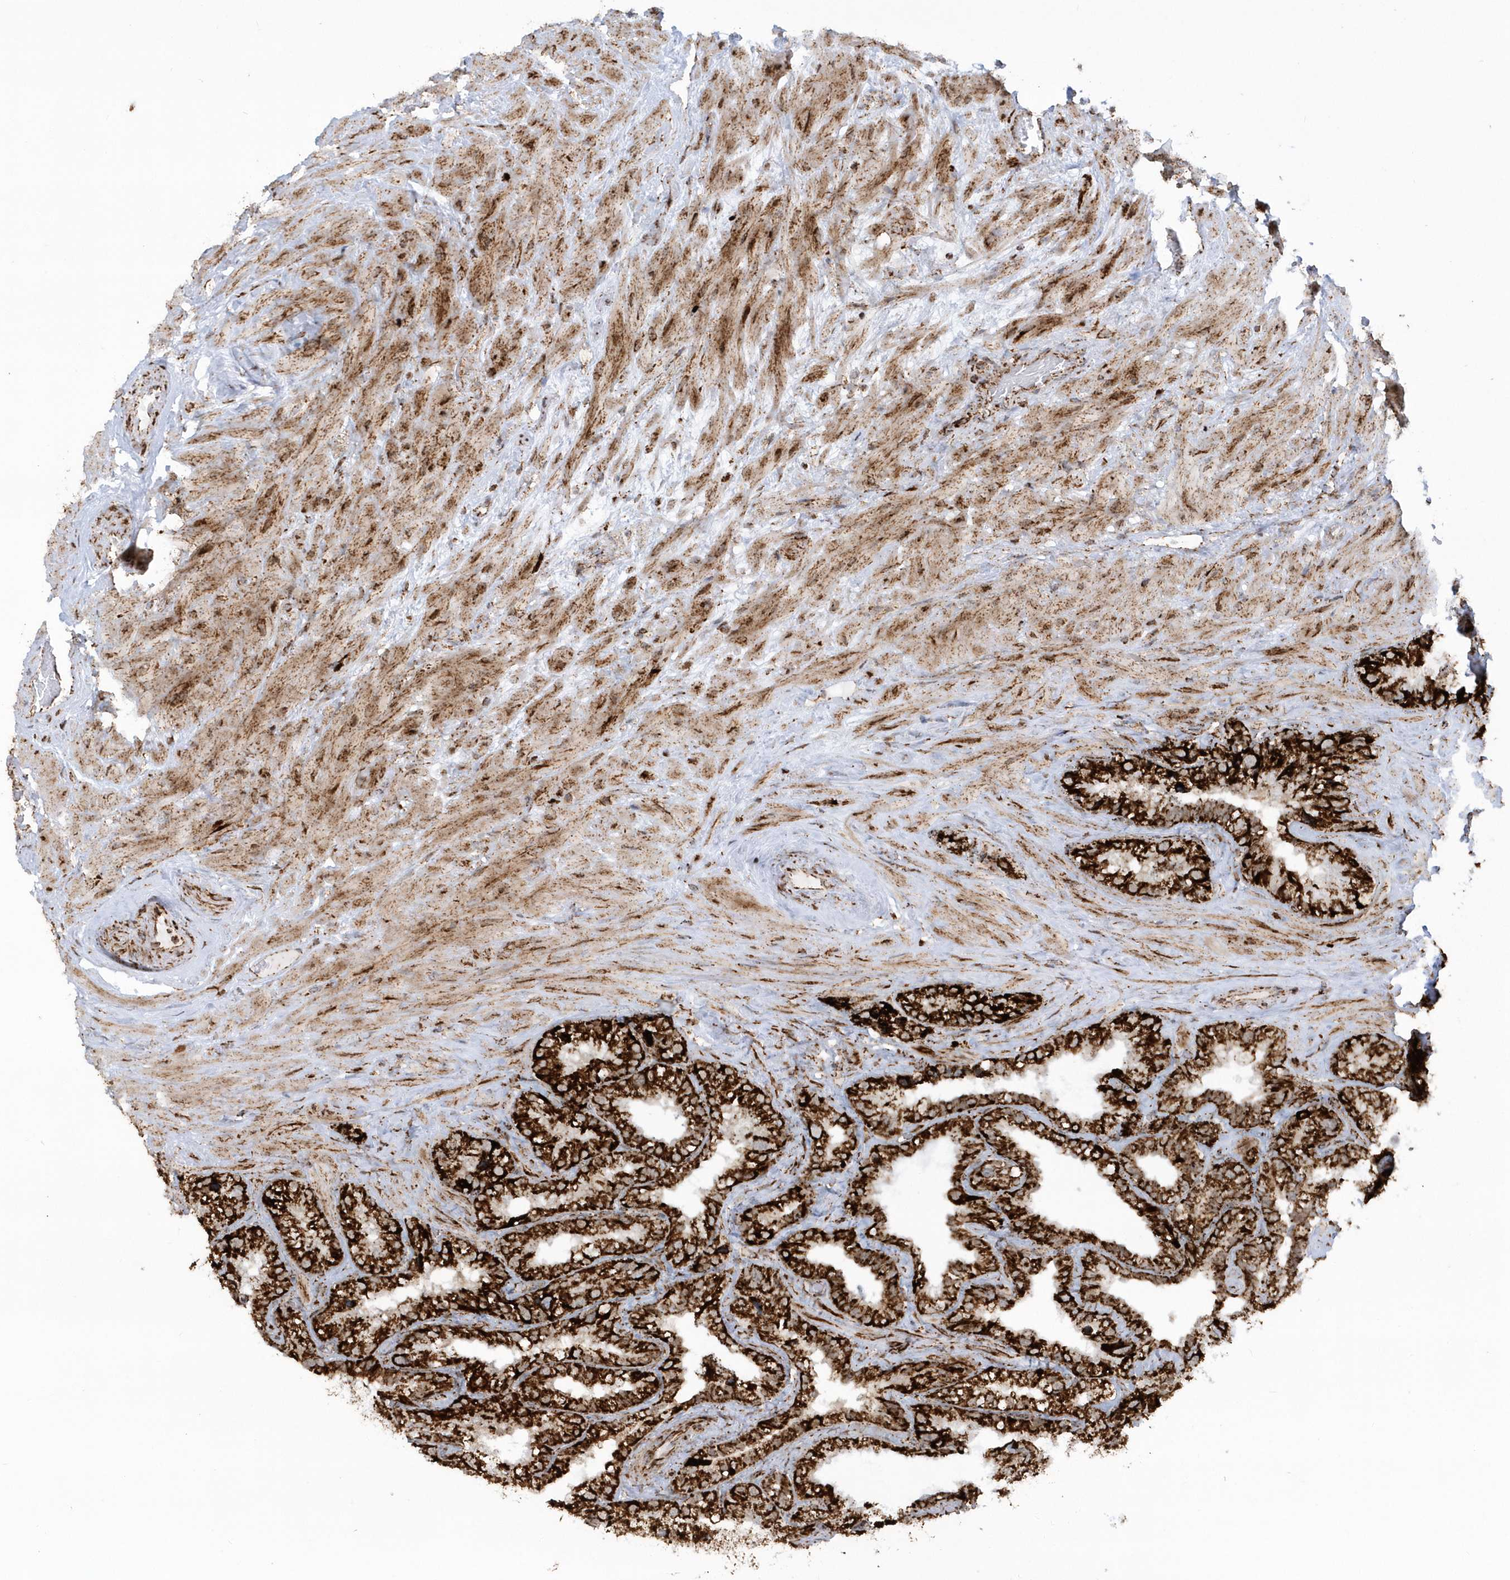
{"staining": {"intensity": "strong", "quantity": ">75%", "location": "cytoplasmic/membranous"}, "tissue": "seminal vesicle", "cell_type": "Glandular cells", "image_type": "normal", "snomed": [{"axis": "morphology", "description": "Normal tissue, NOS"}, {"axis": "topography", "description": "Prostate"}, {"axis": "topography", "description": "Seminal veicle"}], "caption": "This photomicrograph displays benign seminal vesicle stained with IHC to label a protein in brown. The cytoplasmic/membranous of glandular cells show strong positivity for the protein. Nuclei are counter-stained blue.", "gene": "CRY2", "patient": {"sex": "male", "age": 68}}